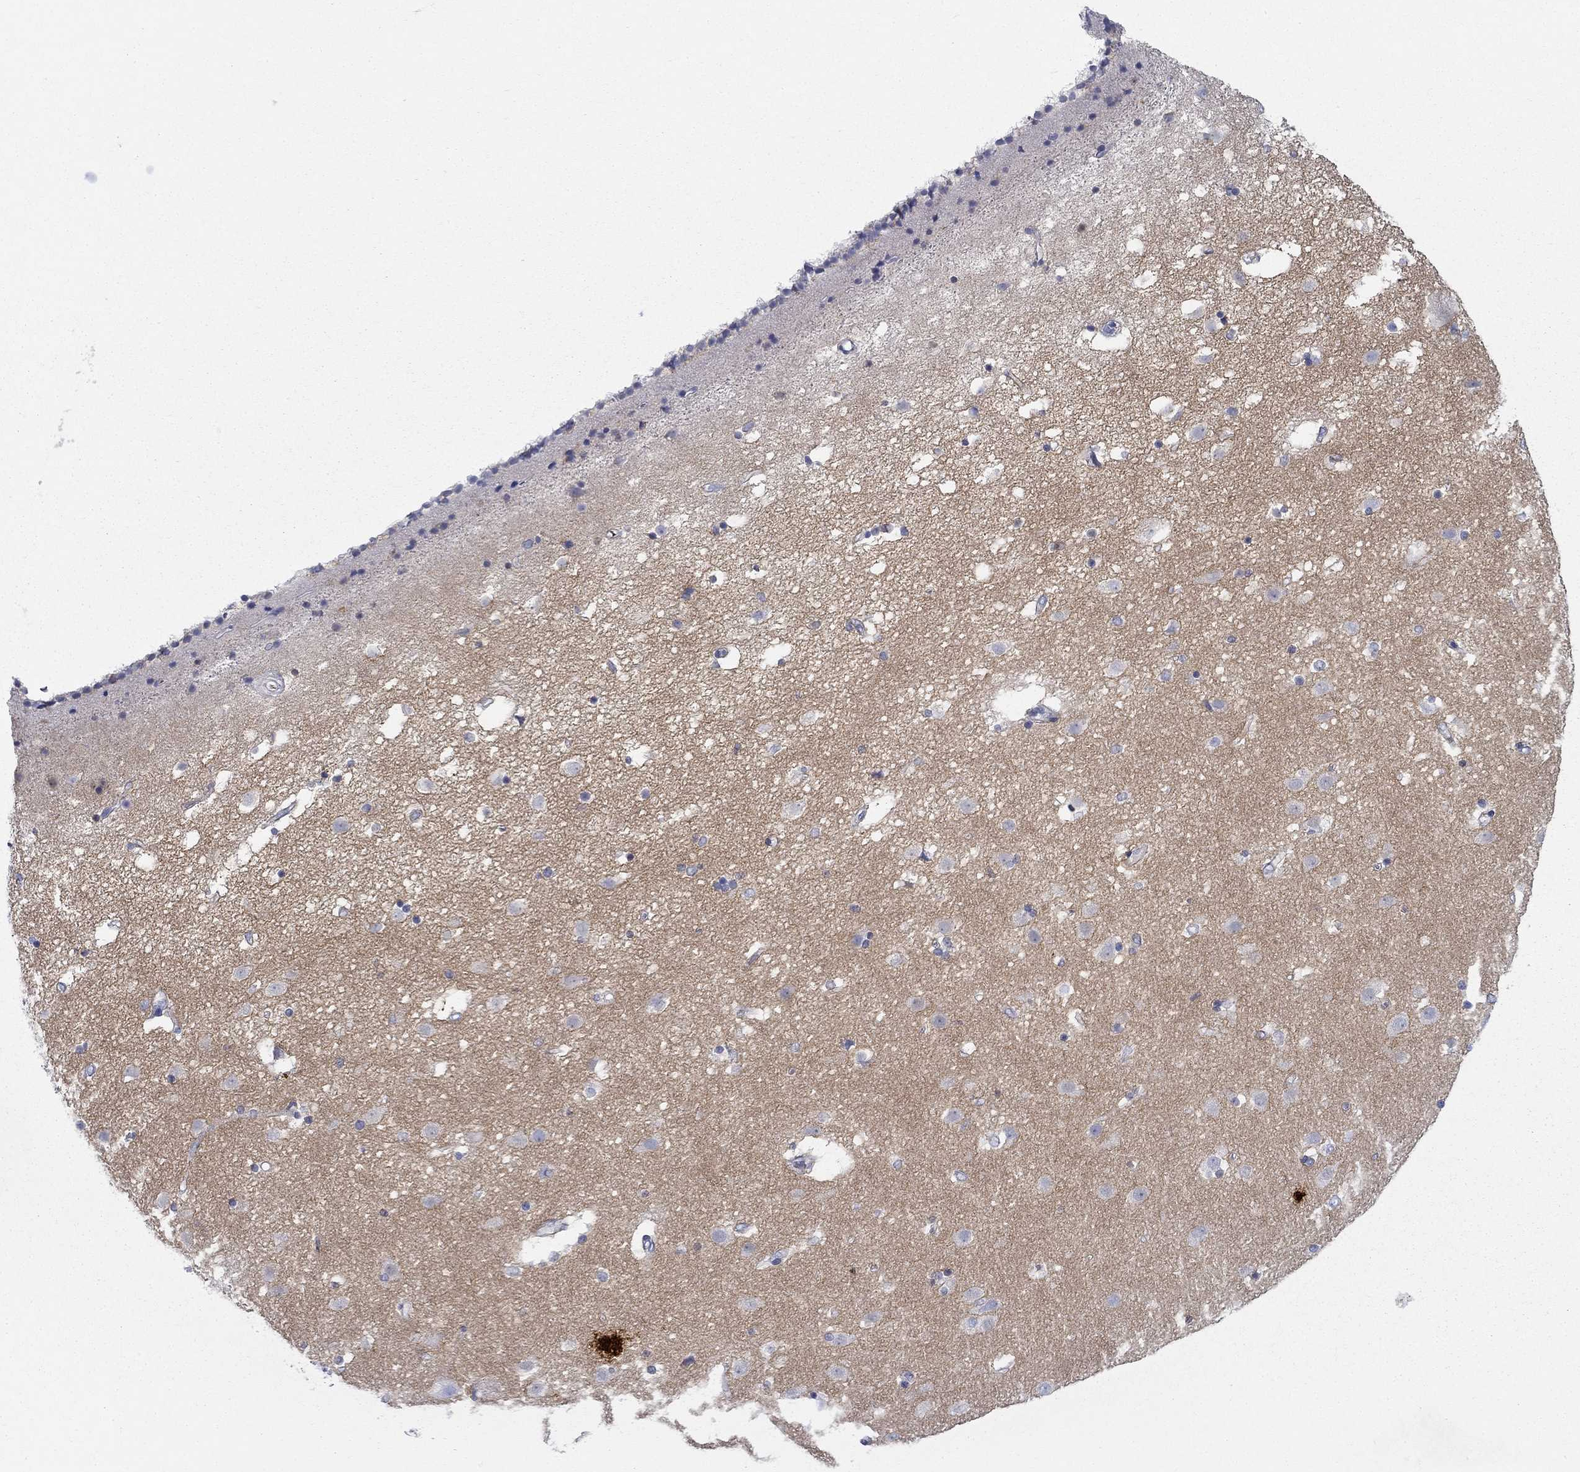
{"staining": {"intensity": "moderate", "quantity": "<25%", "location": "nuclear"}, "tissue": "caudate", "cell_type": "Glial cells", "image_type": "normal", "snomed": [{"axis": "morphology", "description": "Normal tissue, NOS"}, {"axis": "topography", "description": "Lateral ventricle wall"}], "caption": "Immunohistochemistry (IHC) (DAB (3,3'-diaminobenzidine)) staining of benign human caudate reveals moderate nuclear protein staining in approximately <25% of glial cells. (IHC, brightfield microscopy, high magnification).", "gene": "GPC1", "patient": {"sex": "female", "age": 71}}